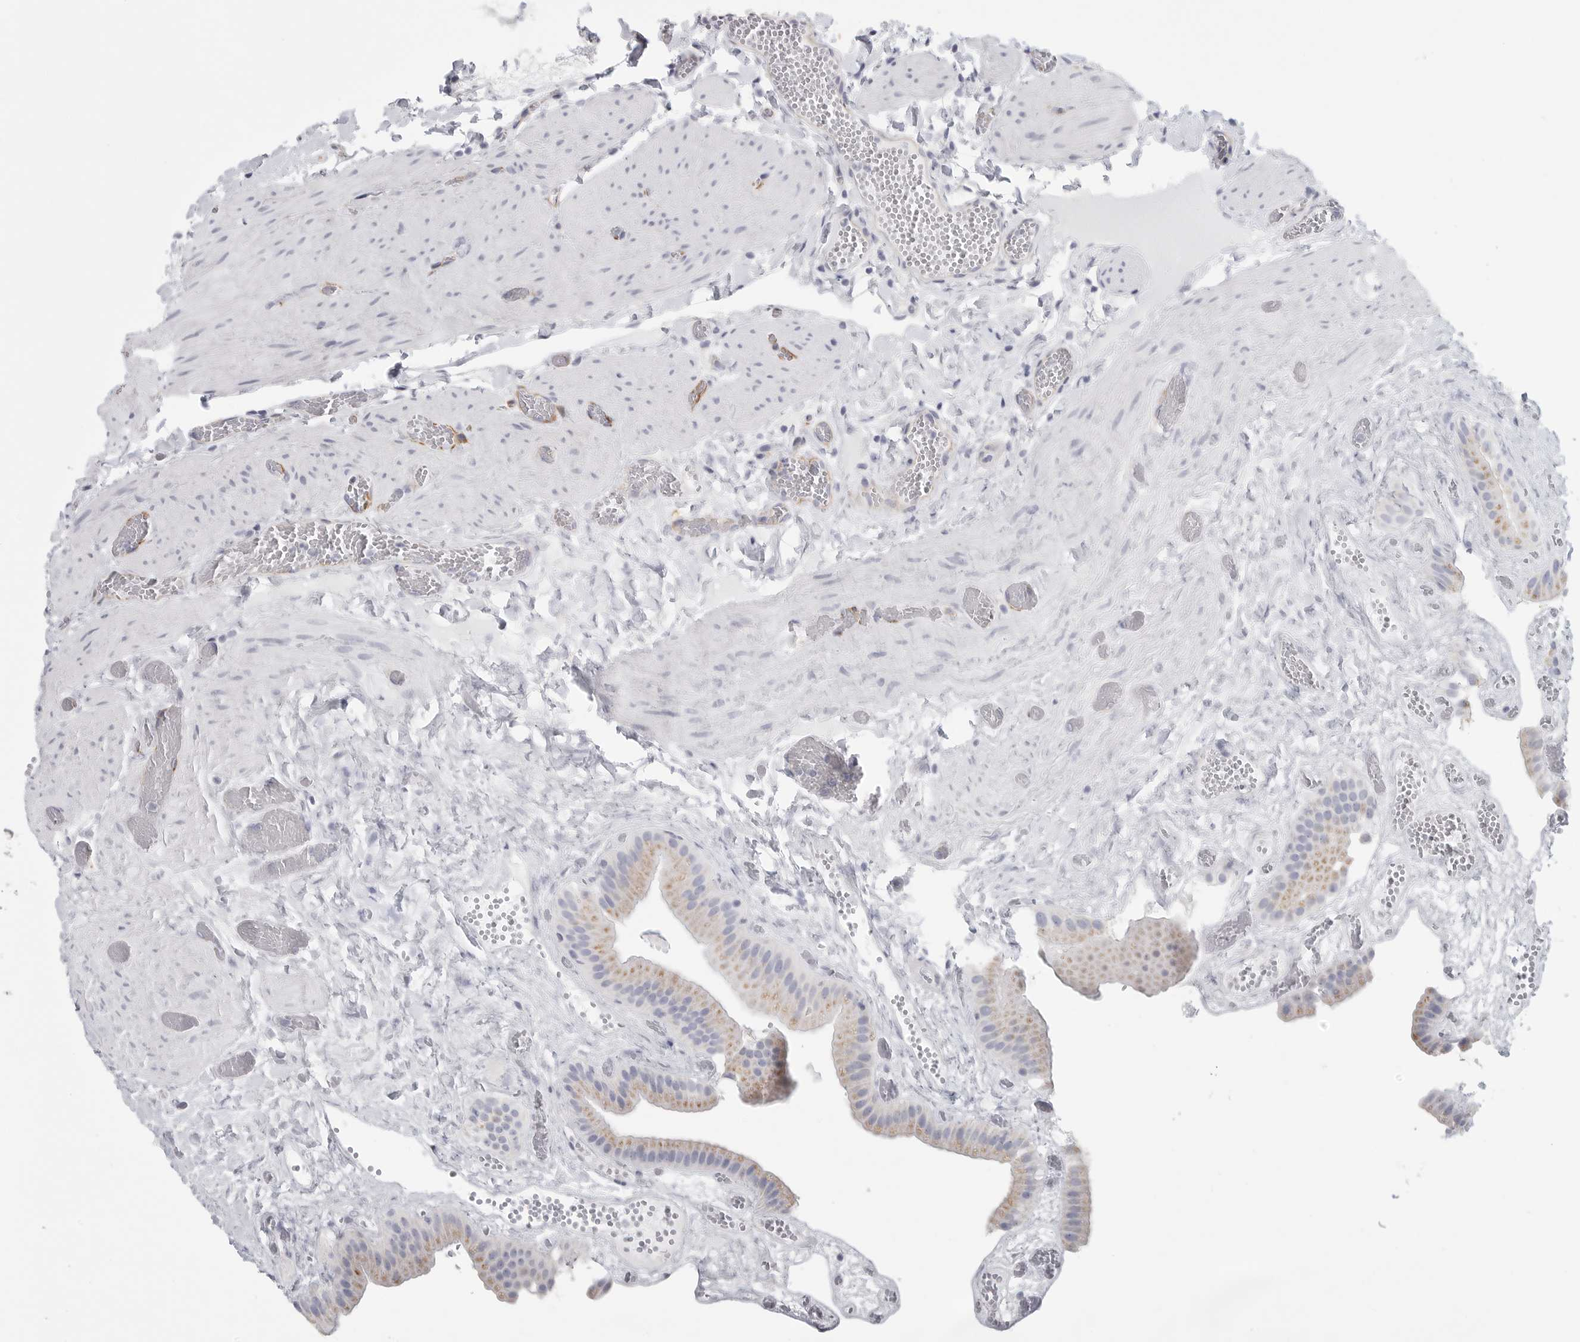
{"staining": {"intensity": "weak", "quantity": "25%-75%", "location": "cytoplasmic/membranous"}, "tissue": "gallbladder", "cell_type": "Glandular cells", "image_type": "normal", "snomed": [{"axis": "morphology", "description": "Normal tissue, NOS"}, {"axis": "topography", "description": "Gallbladder"}], "caption": "A histopathology image showing weak cytoplasmic/membranous positivity in about 25%-75% of glandular cells in unremarkable gallbladder, as visualized by brown immunohistochemical staining.", "gene": "TNR", "patient": {"sex": "female", "age": 64}}